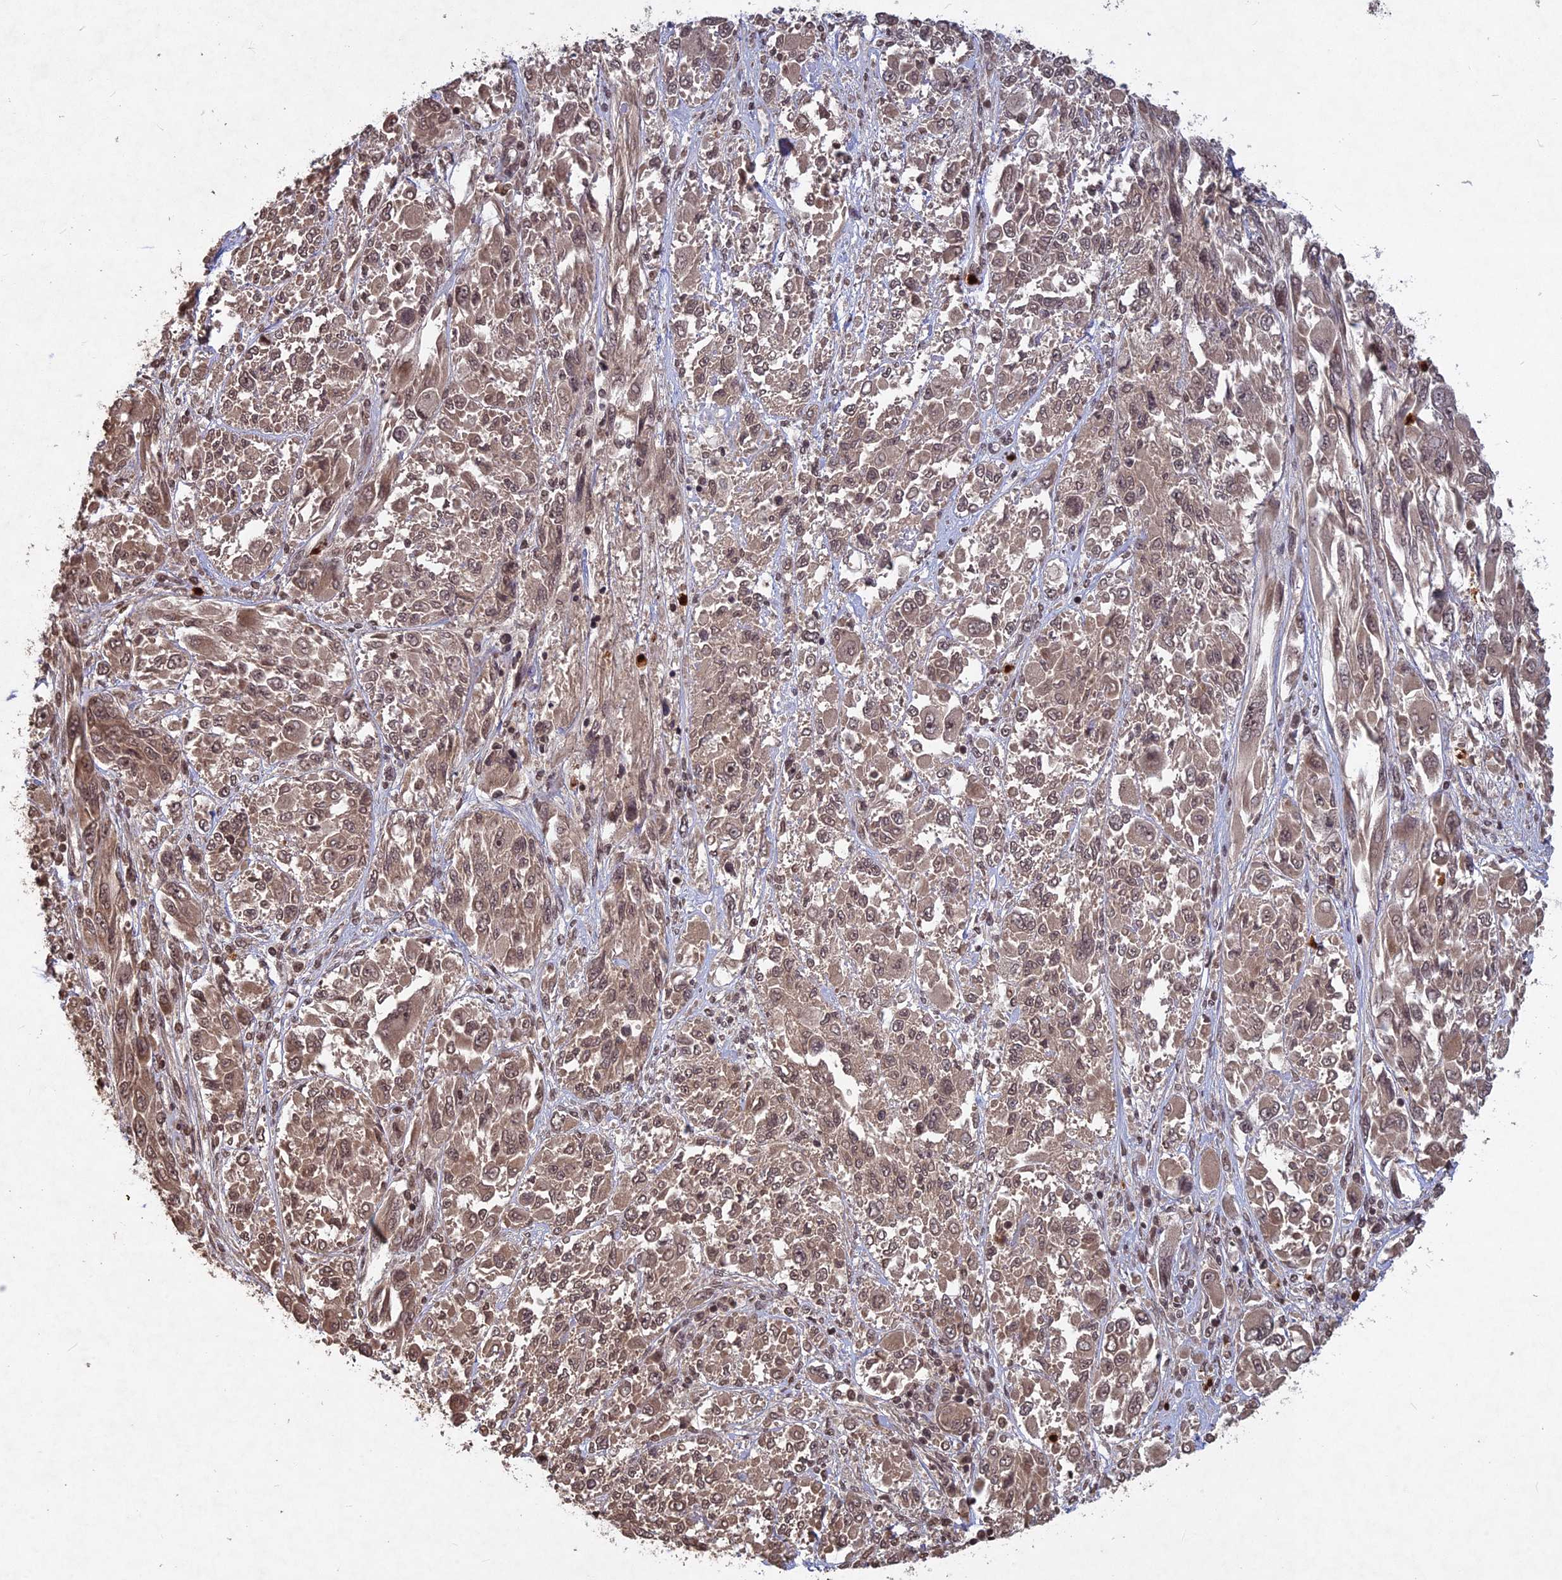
{"staining": {"intensity": "weak", "quantity": ">75%", "location": "nuclear"}, "tissue": "melanoma", "cell_type": "Tumor cells", "image_type": "cancer", "snomed": [{"axis": "morphology", "description": "Malignant melanoma, NOS"}, {"axis": "topography", "description": "Skin"}], "caption": "Malignant melanoma stained with a protein marker exhibits weak staining in tumor cells.", "gene": "SRMS", "patient": {"sex": "female", "age": 91}}